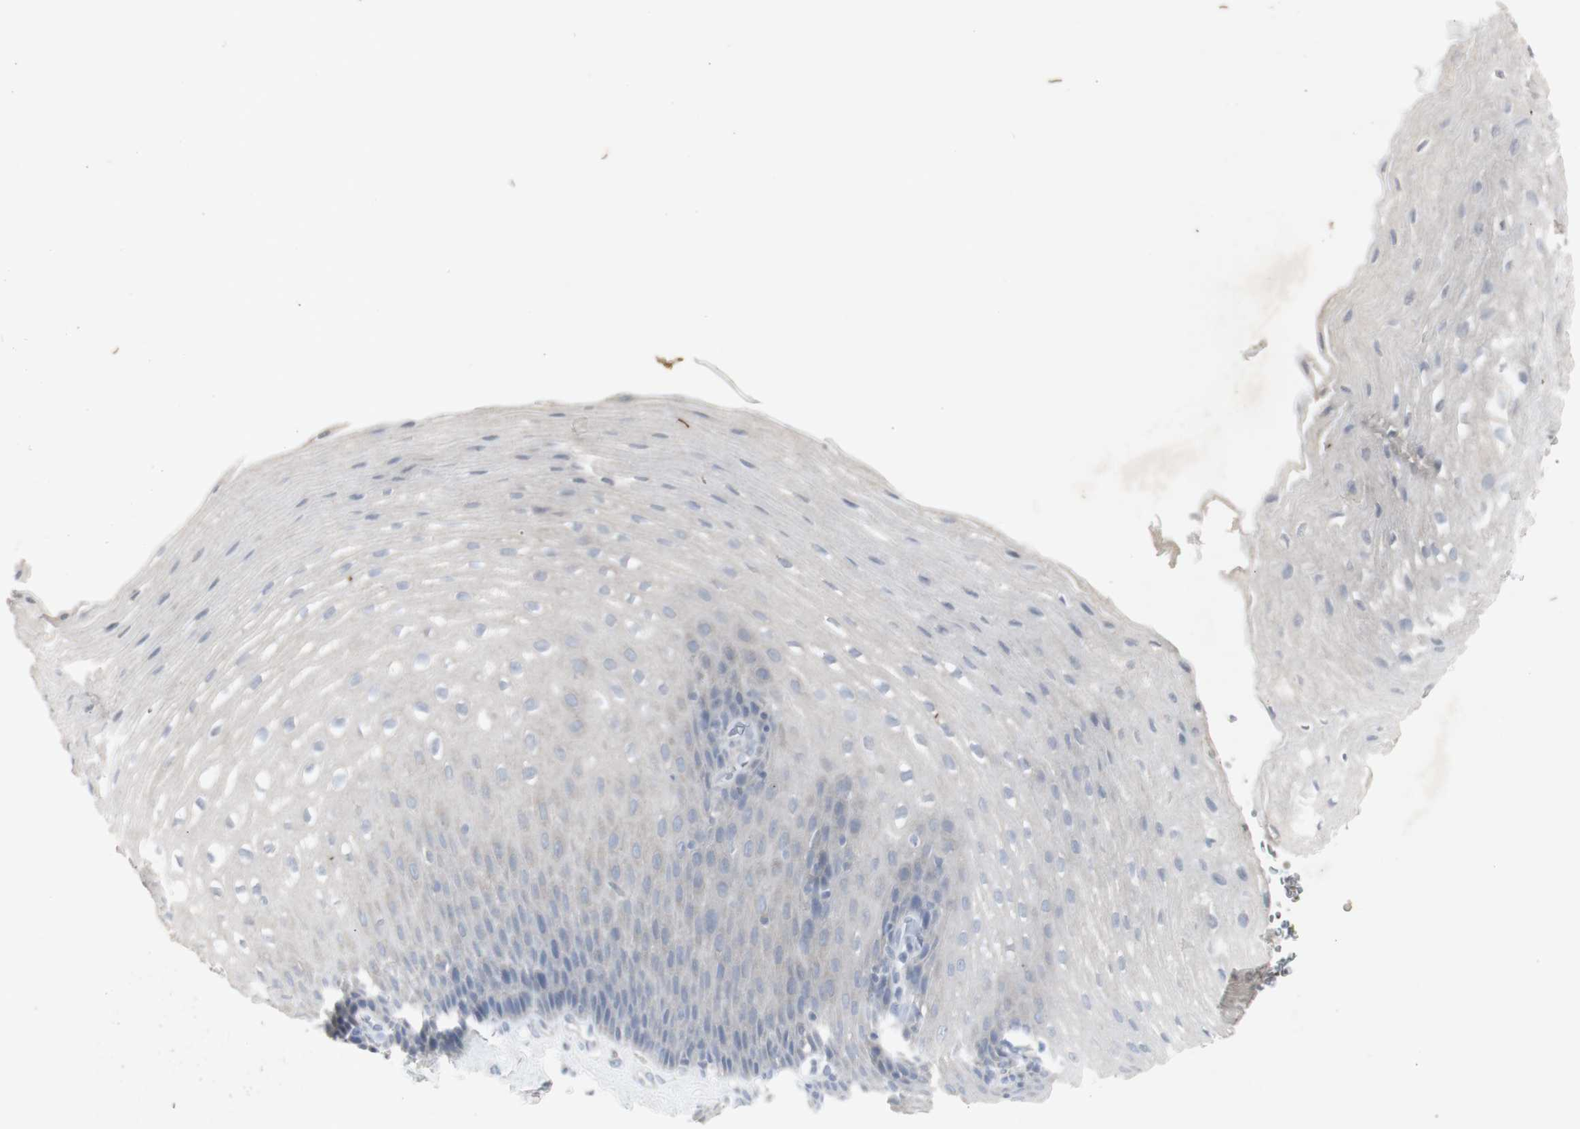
{"staining": {"intensity": "weak", "quantity": ">75%", "location": "cytoplasmic/membranous"}, "tissue": "esophagus", "cell_type": "Squamous epithelial cells", "image_type": "normal", "snomed": [{"axis": "morphology", "description": "Normal tissue, NOS"}, {"axis": "topography", "description": "Esophagus"}], "caption": "Immunohistochemistry photomicrograph of normal esophagus stained for a protein (brown), which displays low levels of weak cytoplasmic/membranous positivity in approximately >75% of squamous epithelial cells.", "gene": "INS", "patient": {"sex": "male", "age": 48}}